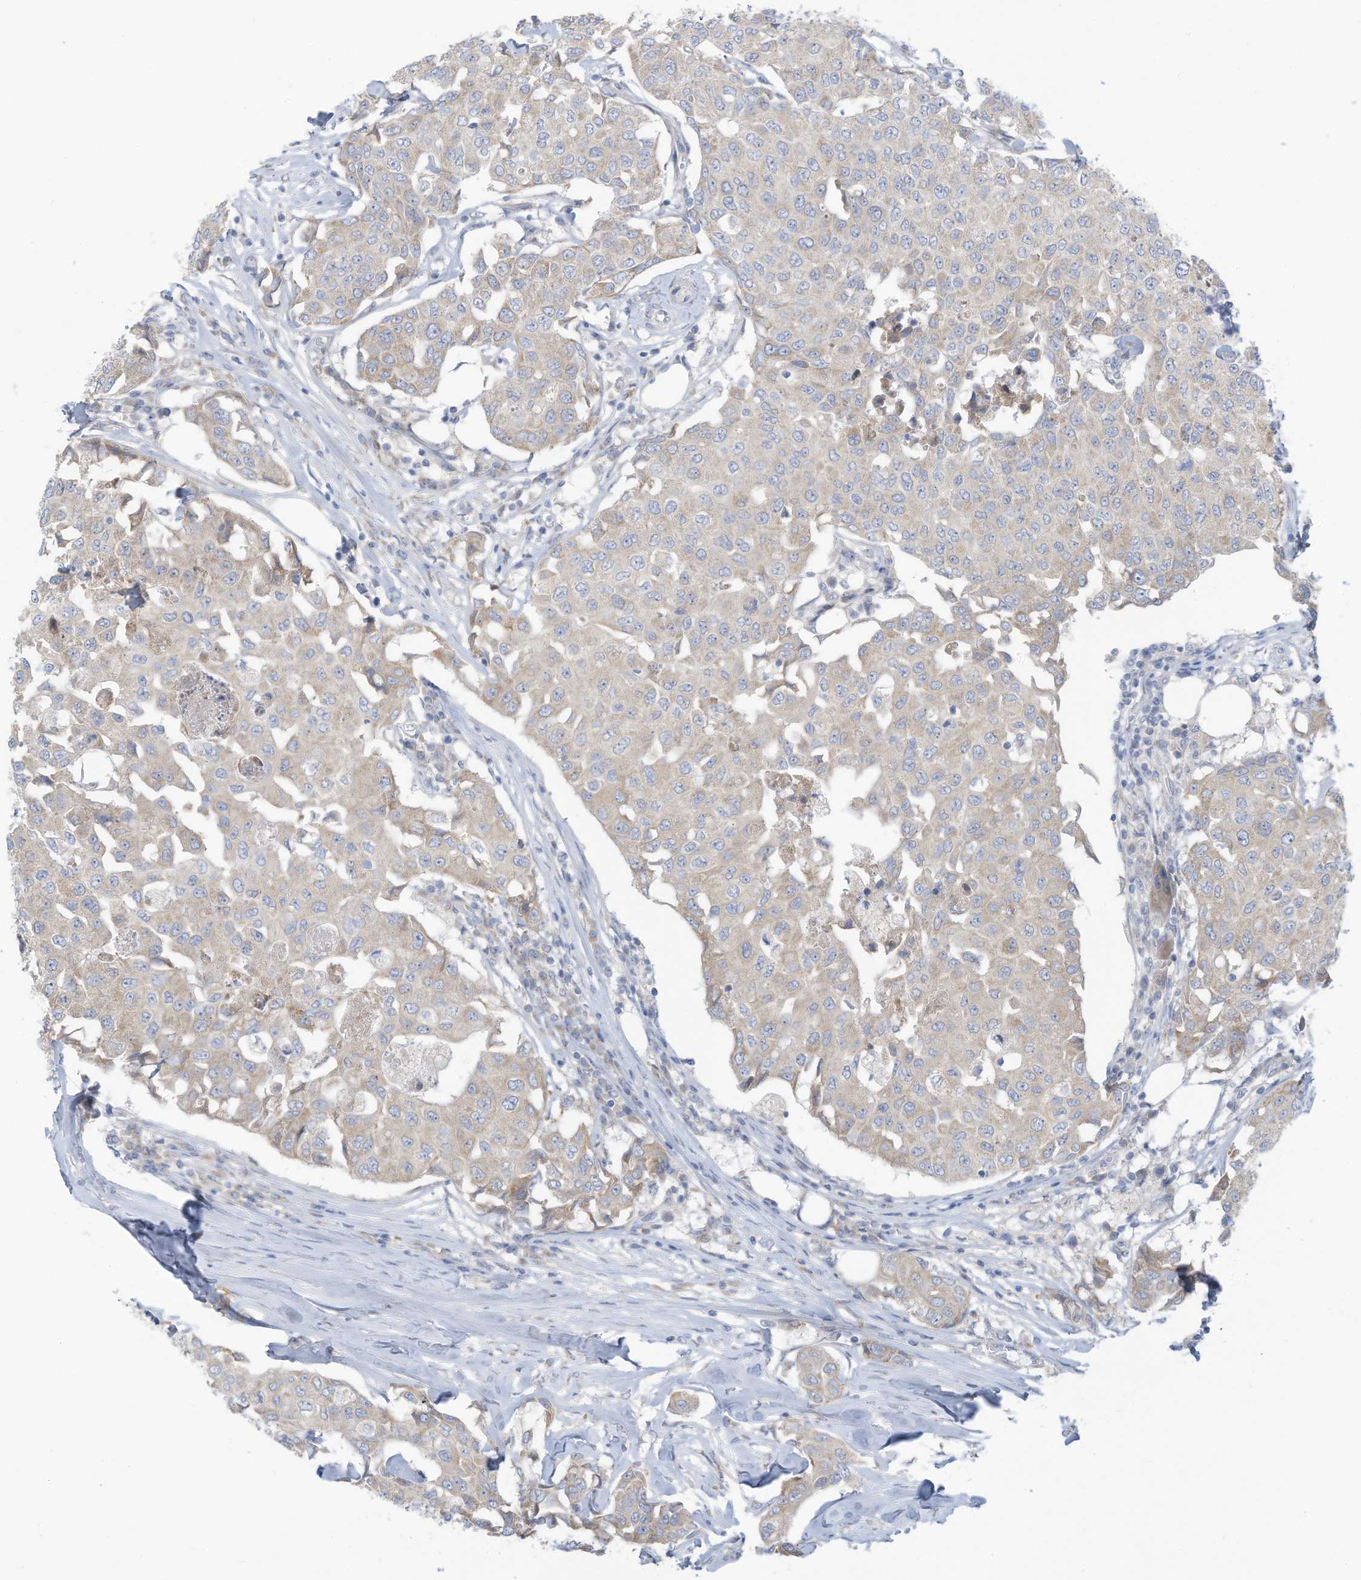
{"staining": {"intensity": "weak", "quantity": "<25%", "location": "cytoplasmic/membranous"}, "tissue": "breast cancer", "cell_type": "Tumor cells", "image_type": "cancer", "snomed": [{"axis": "morphology", "description": "Duct carcinoma"}, {"axis": "topography", "description": "Breast"}], "caption": "An image of breast infiltrating ductal carcinoma stained for a protein demonstrates no brown staining in tumor cells. (DAB IHC with hematoxylin counter stain).", "gene": "TRMT2B", "patient": {"sex": "female", "age": 80}}